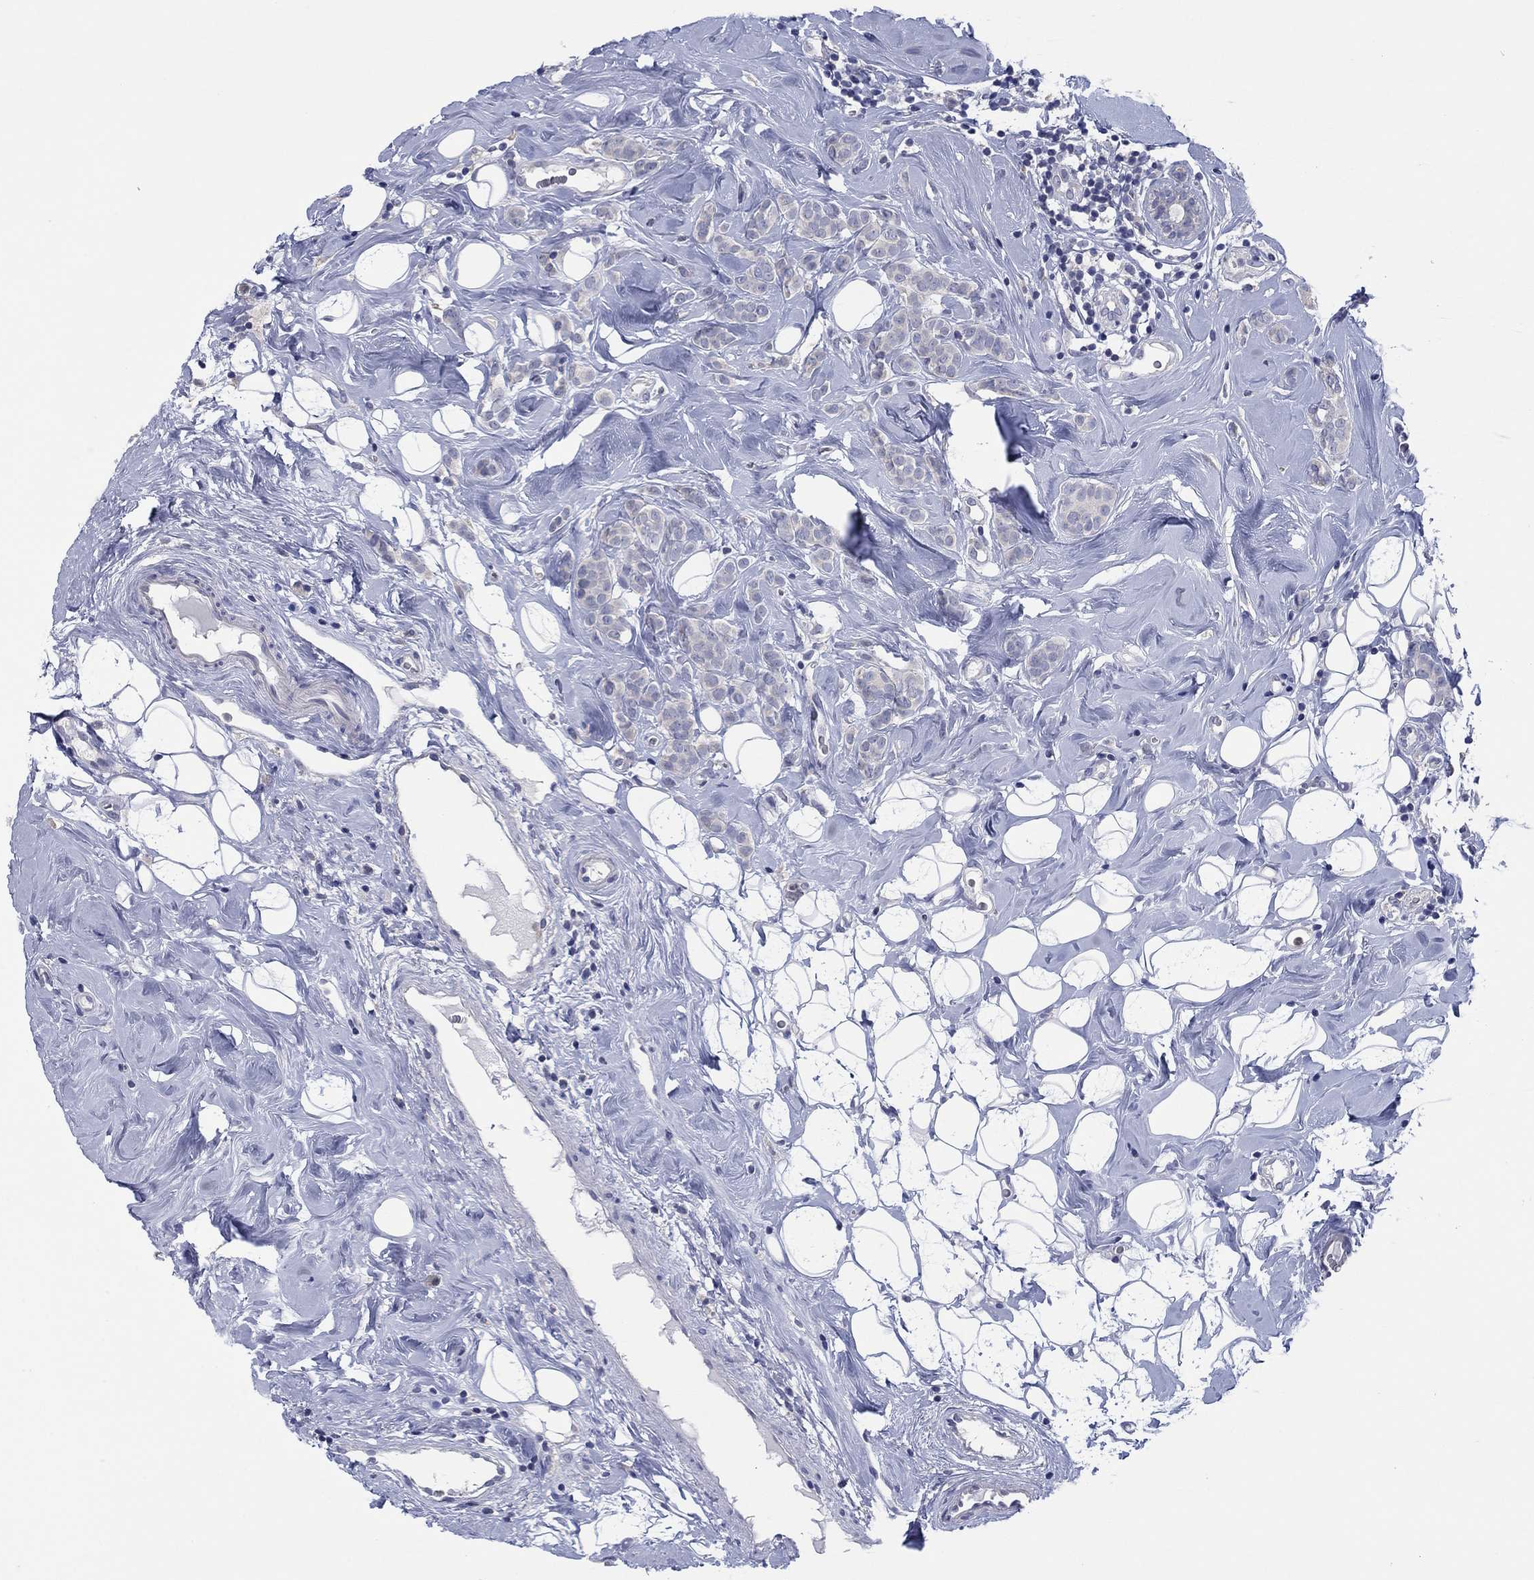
{"staining": {"intensity": "negative", "quantity": "none", "location": "none"}, "tissue": "breast cancer", "cell_type": "Tumor cells", "image_type": "cancer", "snomed": [{"axis": "morphology", "description": "Lobular carcinoma"}, {"axis": "topography", "description": "Breast"}], "caption": "Image shows no significant protein expression in tumor cells of breast cancer (lobular carcinoma).", "gene": "FER1L6", "patient": {"sex": "female", "age": 49}}